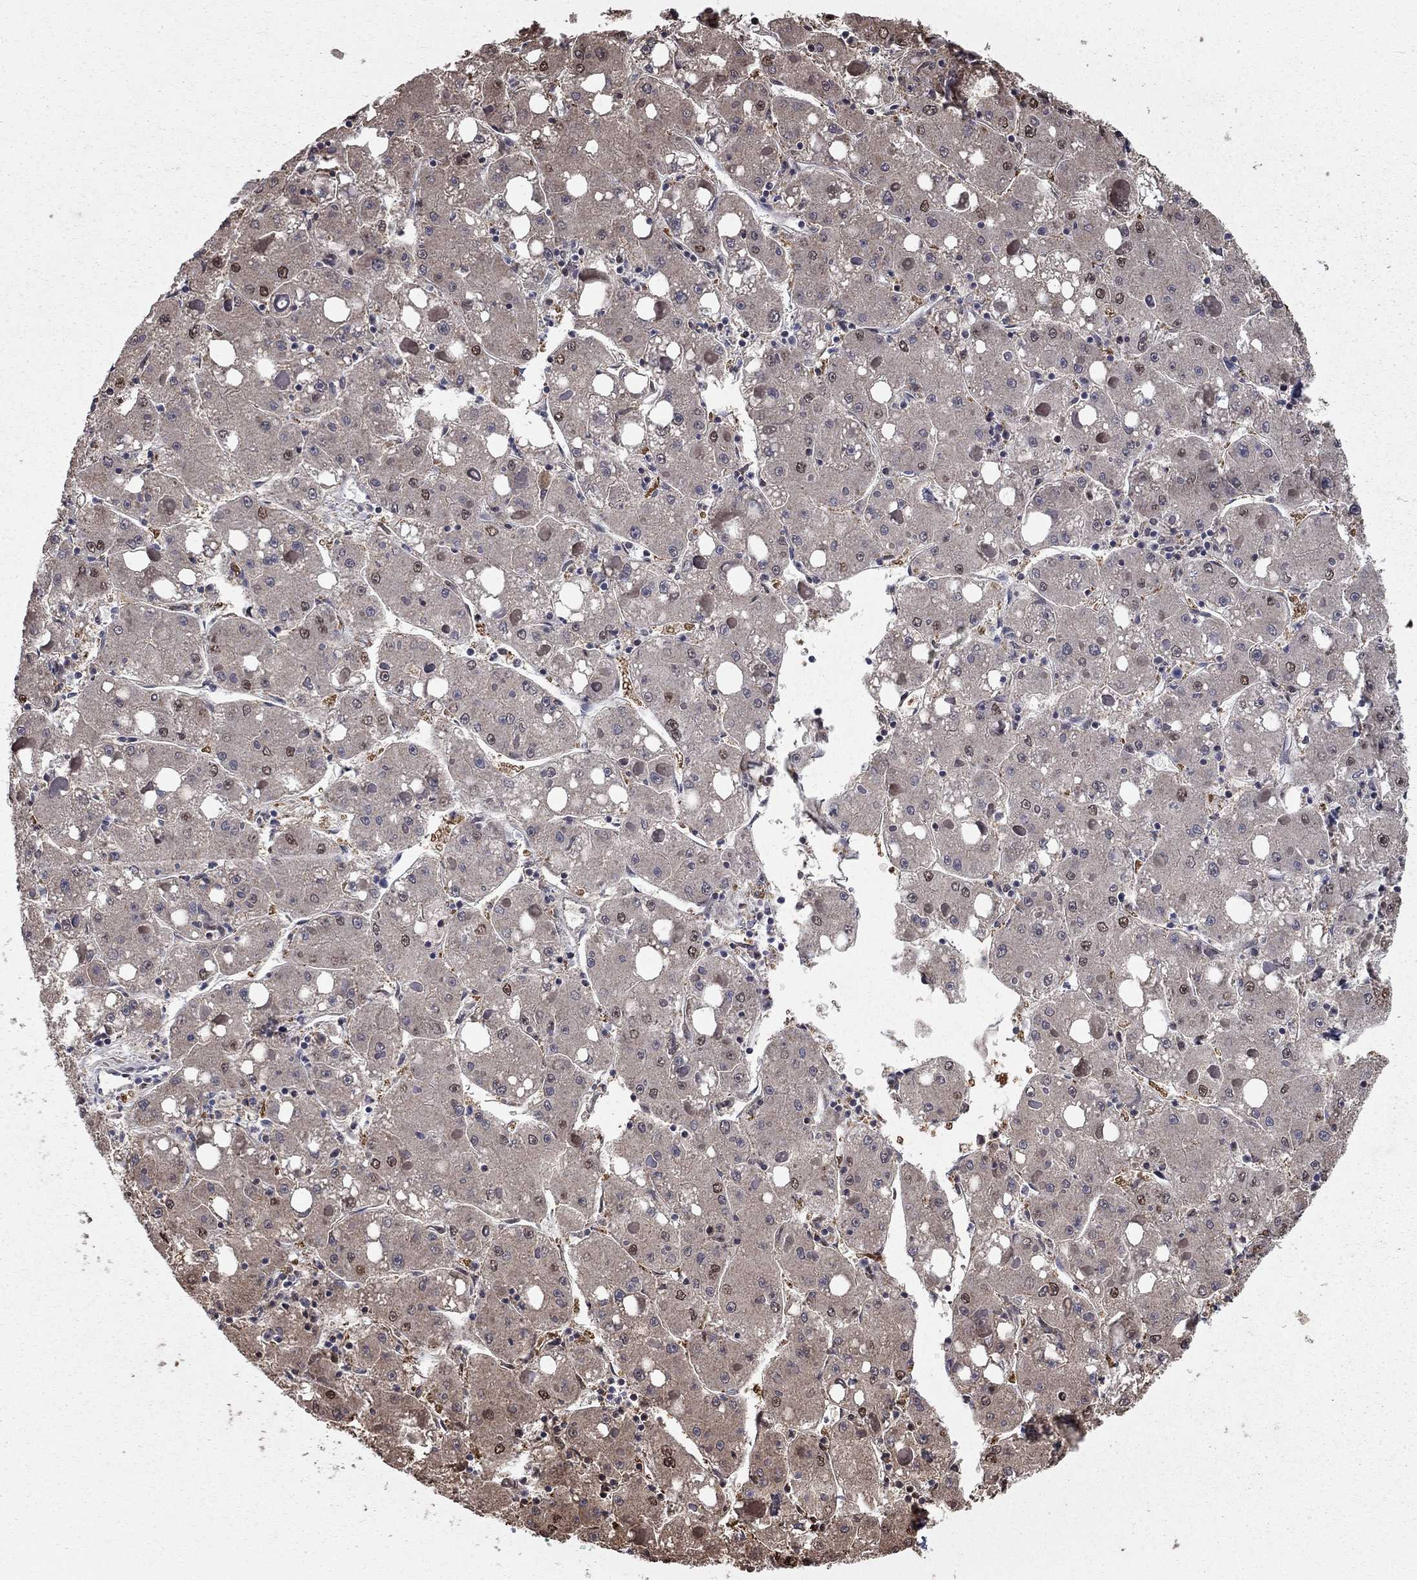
{"staining": {"intensity": "strong", "quantity": "<25%", "location": "nuclear"}, "tissue": "liver cancer", "cell_type": "Tumor cells", "image_type": "cancer", "snomed": [{"axis": "morphology", "description": "Carcinoma, Hepatocellular, NOS"}, {"axis": "topography", "description": "Liver"}], "caption": "The immunohistochemical stain highlights strong nuclear staining in tumor cells of hepatocellular carcinoma (liver) tissue. The staining was performed using DAB to visualize the protein expression in brown, while the nuclei were stained in blue with hematoxylin (Magnification: 20x).", "gene": "HDAC3", "patient": {"sex": "male", "age": 73}}